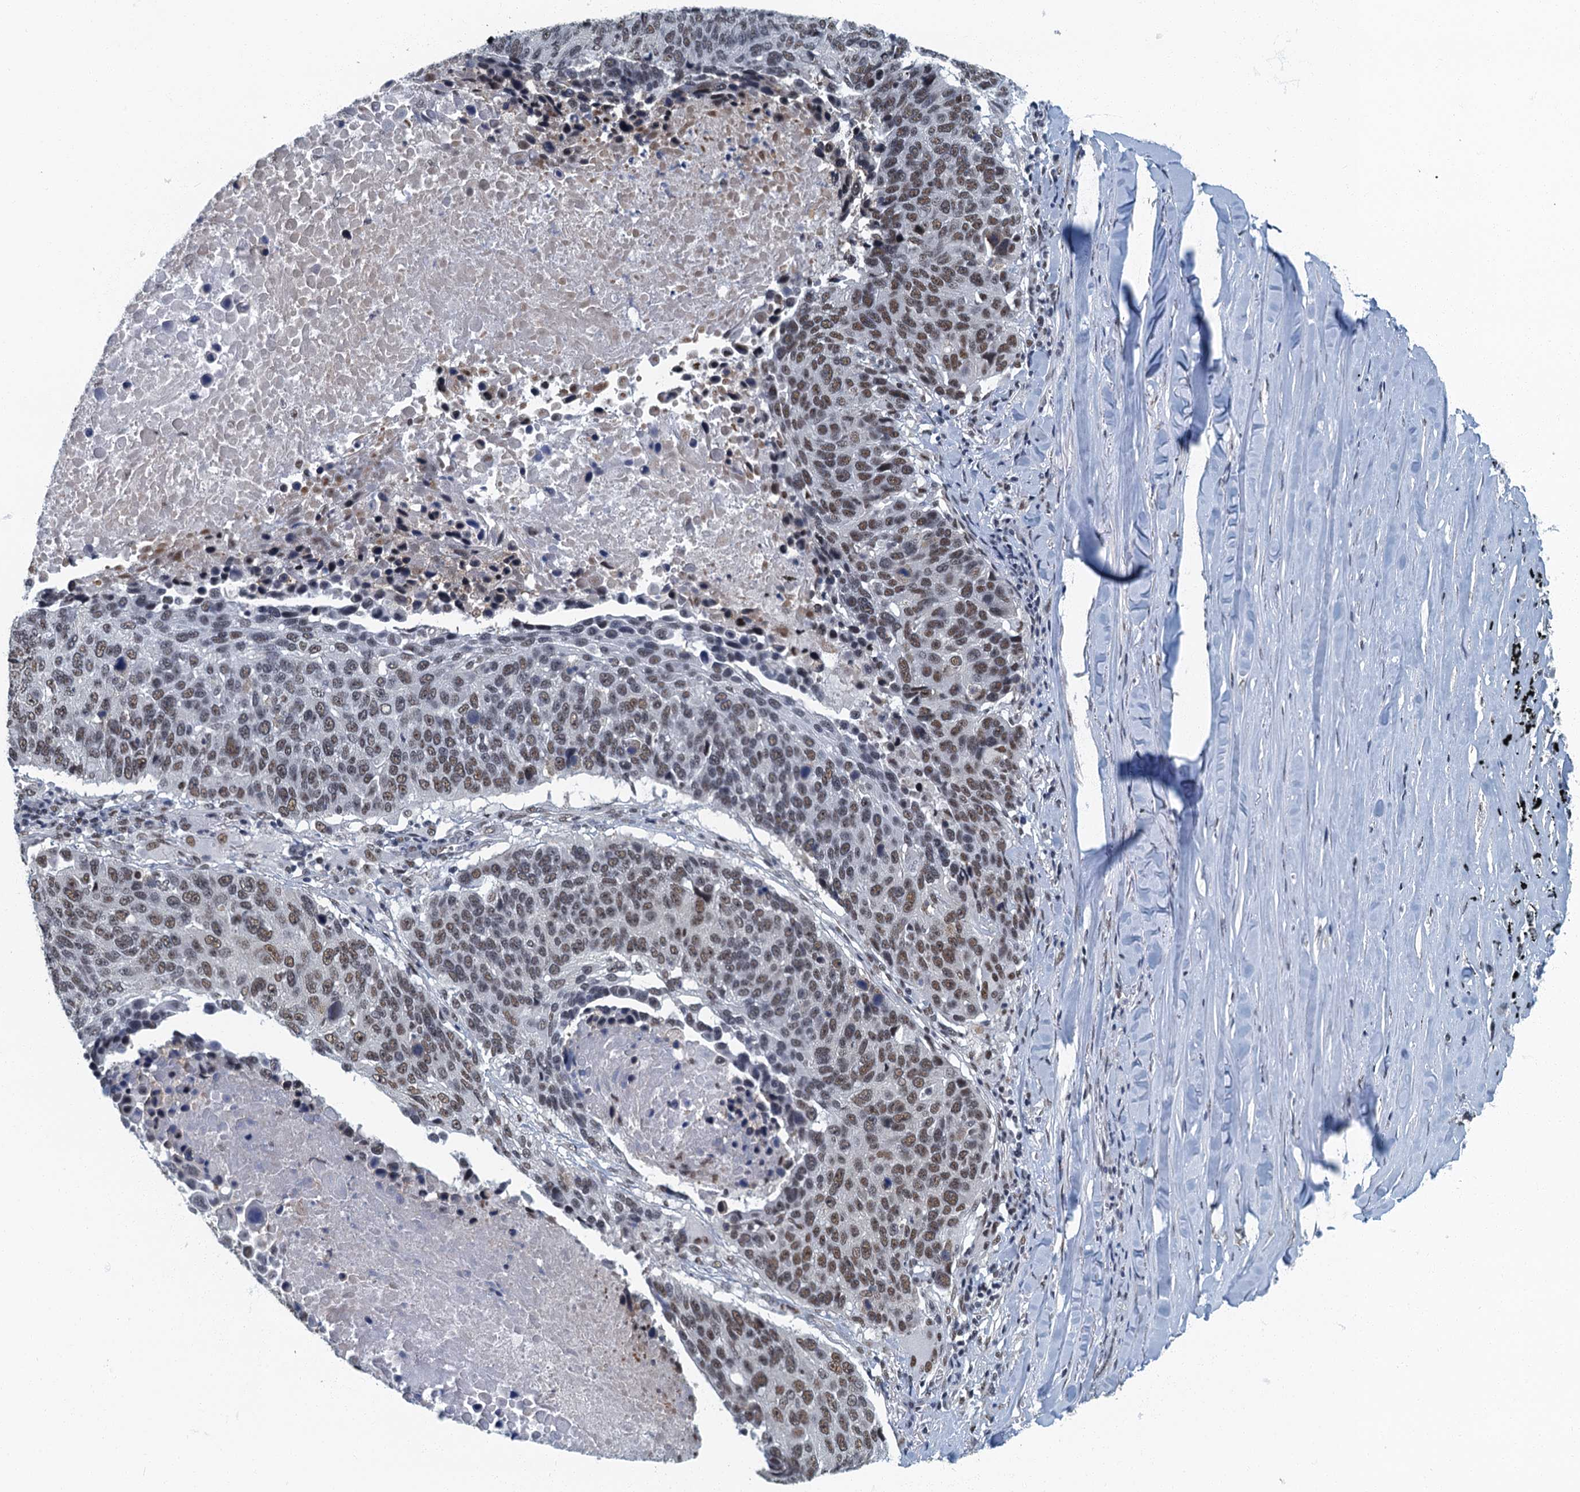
{"staining": {"intensity": "moderate", "quantity": ">75%", "location": "nuclear"}, "tissue": "lung cancer", "cell_type": "Tumor cells", "image_type": "cancer", "snomed": [{"axis": "morphology", "description": "Normal tissue, NOS"}, {"axis": "morphology", "description": "Squamous cell carcinoma, NOS"}, {"axis": "topography", "description": "Lymph node"}, {"axis": "topography", "description": "Lung"}], "caption": "Immunohistochemistry (IHC) of squamous cell carcinoma (lung) demonstrates medium levels of moderate nuclear expression in approximately >75% of tumor cells.", "gene": "GADL1", "patient": {"sex": "male", "age": 66}}